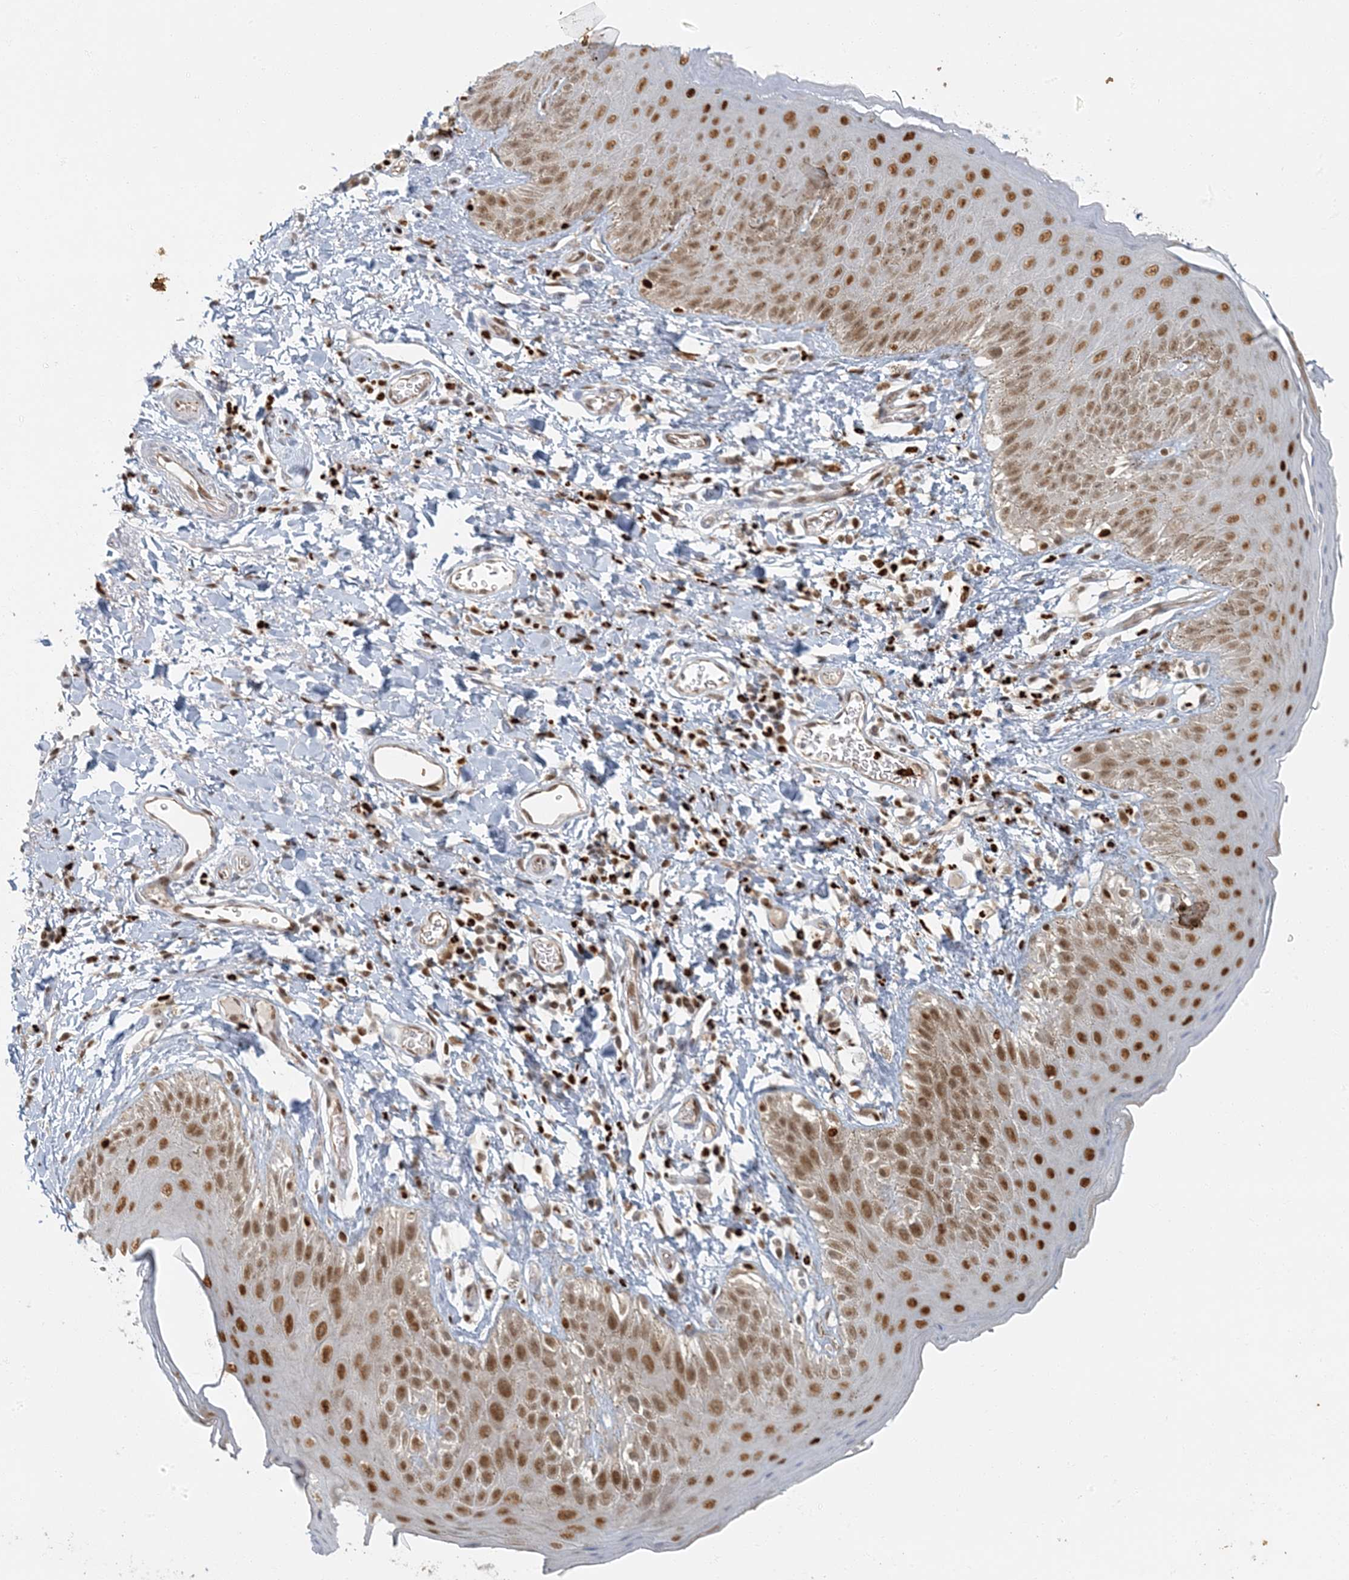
{"staining": {"intensity": "strong", "quantity": "25%-75%", "location": "nuclear"}, "tissue": "skin", "cell_type": "Epidermal cells", "image_type": "normal", "snomed": [{"axis": "morphology", "description": "Normal tissue, NOS"}, {"axis": "topography", "description": "Anal"}], "caption": "A high amount of strong nuclear staining is seen in about 25%-75% of epidermal cells in normal skin. The staining was performed using DAB (3,3'-diaminobenzidine) to visualize the protein expression in brown, while the nuclei were stained in blue with hematoxylin (Magnification: 20x).", "gene": "AK9", "patient": {"sex": "male", "age": 44}}